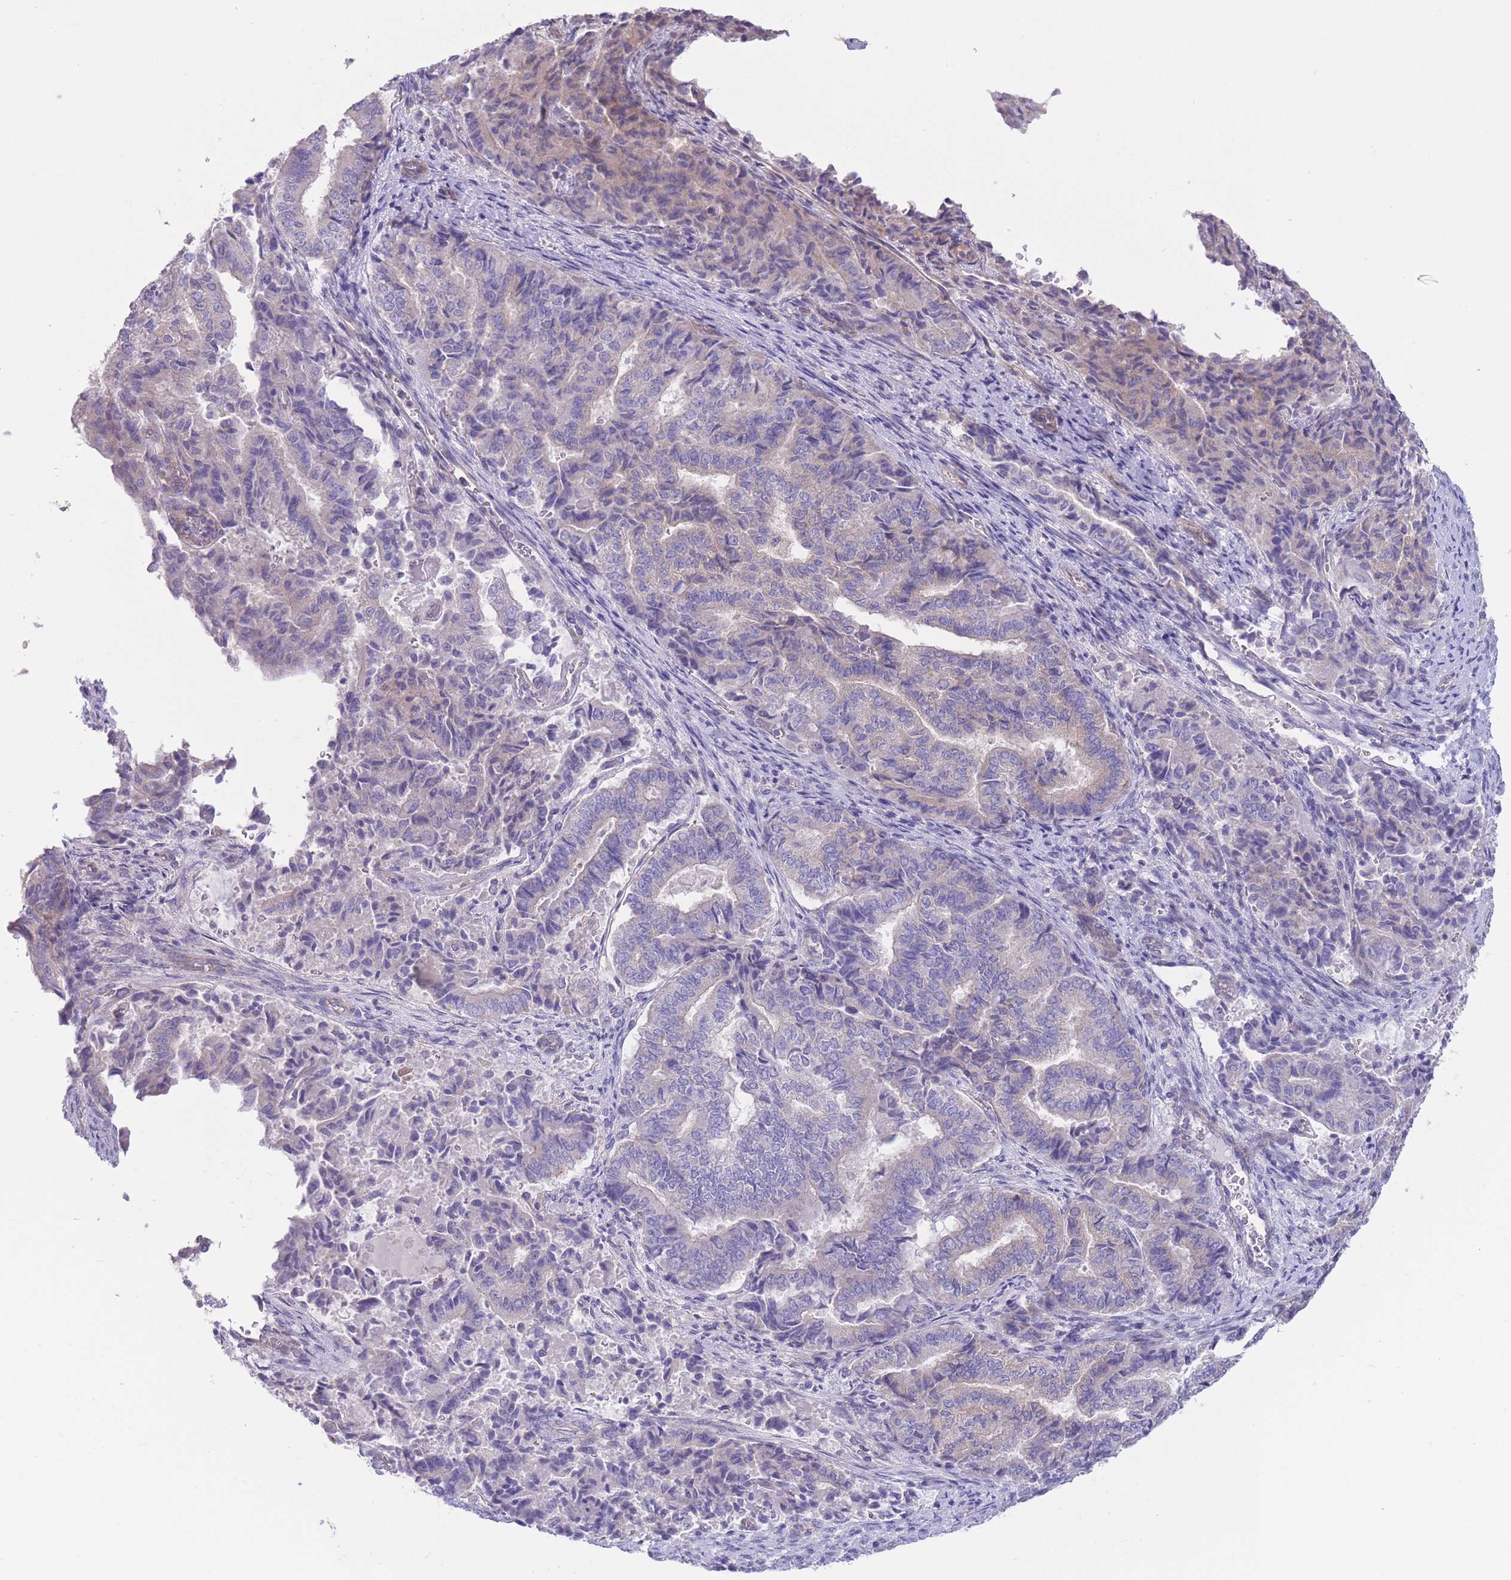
{"staining": {"intensity": "weak", "quantity": "<25%", "location": "cytoplasmic/membranous"}, "tissue": "endometrial cancer", "cell_type": "Tumor cells", "image_type": "cancer", "snomed": [{"axis": "morphology", "description": "Adenocarcinoma, NOS"}, {"axis": "topography", "description": "Endometrium"}], "caption": "Endometrial cancer (adenocarcinoma) was stained to show a protein in brown. There is no significant staining in tumor cells.", "gene": "ALS2CL", "patient": {"sex": "female", "age": 80}}